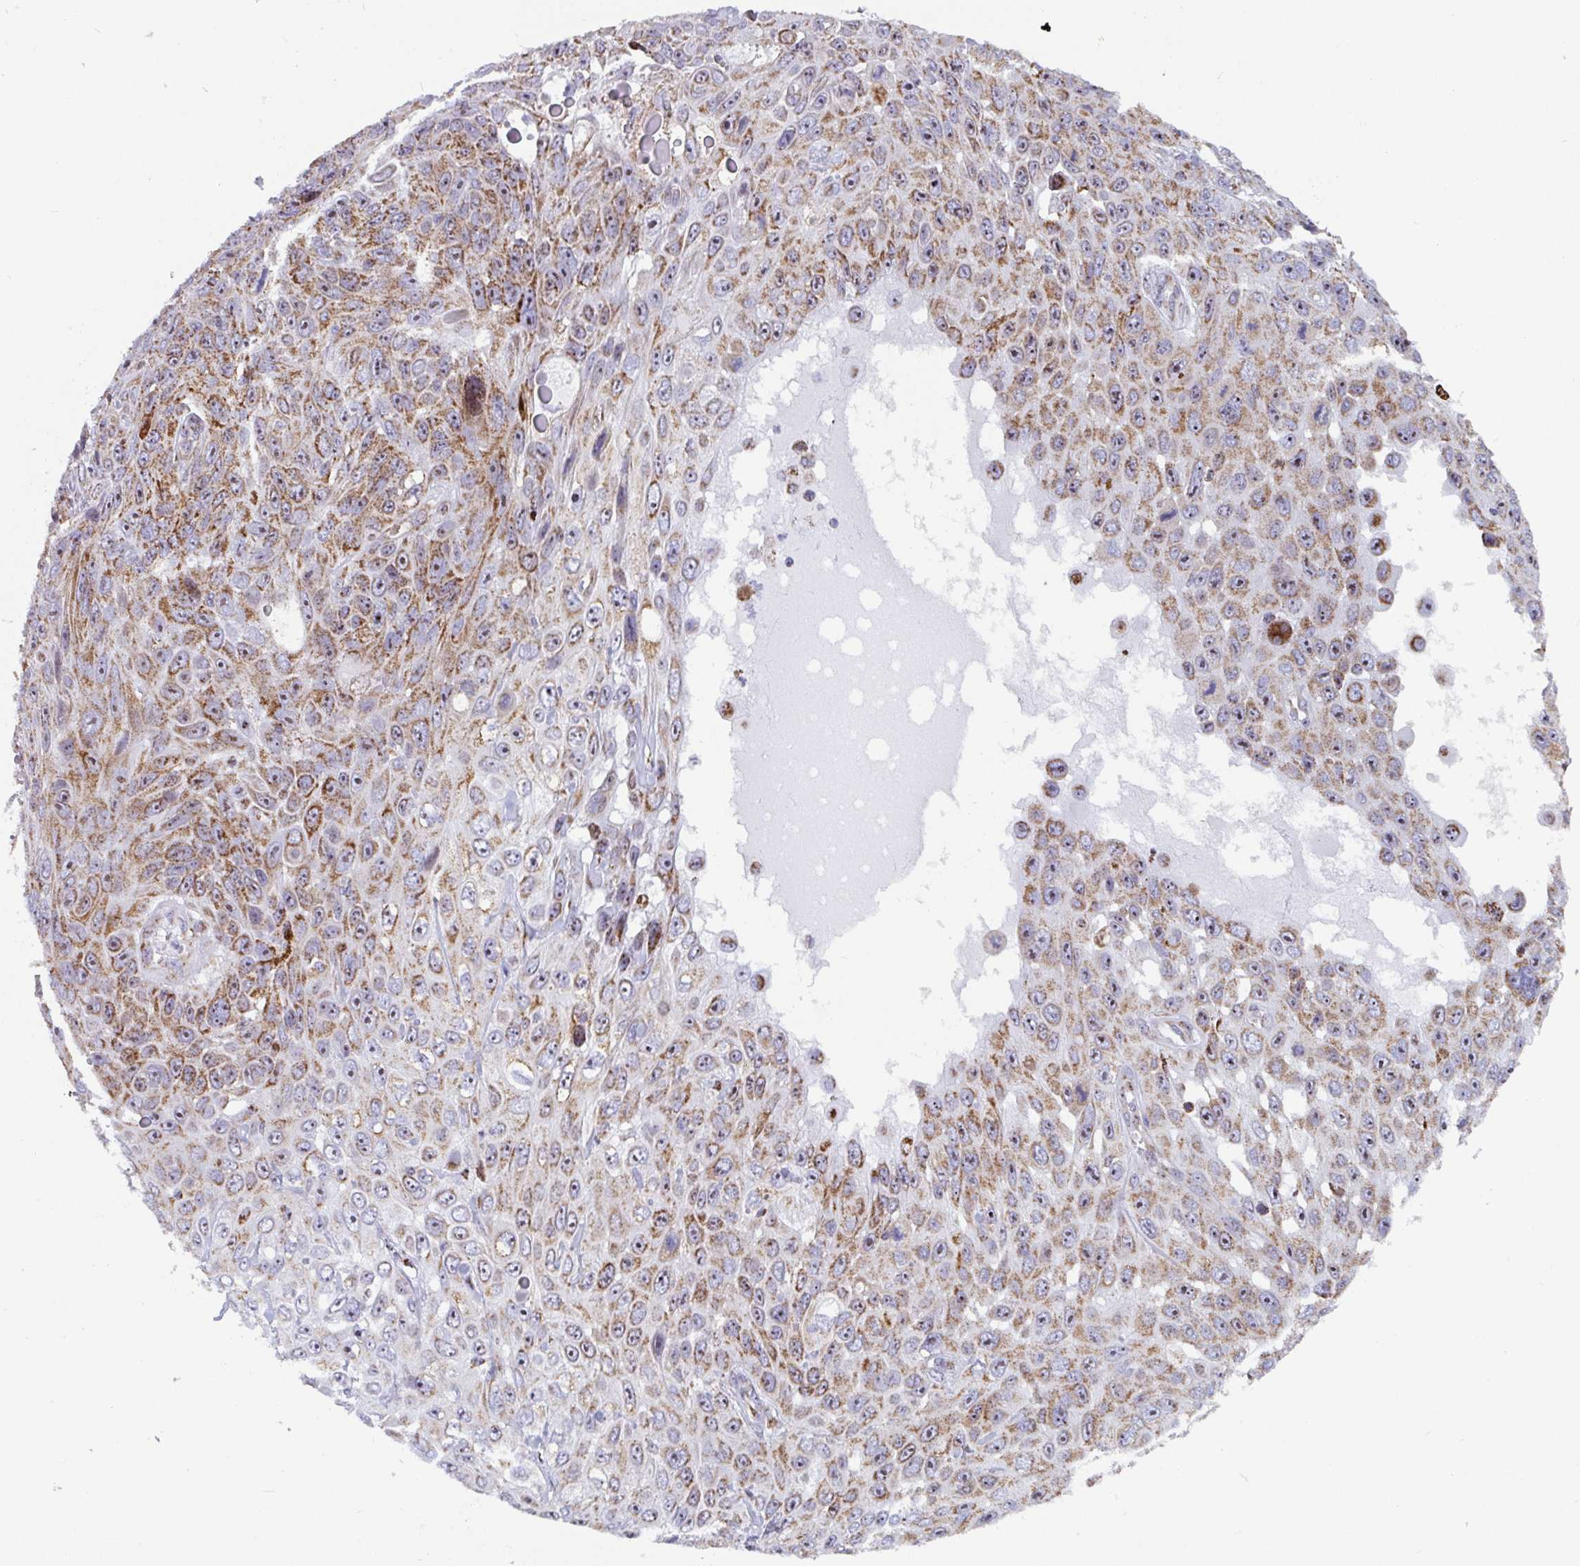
{"staining": {"intensity": "moderate", "quantity": ">75%", "location": "cytoplasmic/membranous"}, "tissue": "skin cancer", "cell_type": "Tumor cells", "image_type": "cancer", "snomed": [{"axis": "morphology", "description": "Squamous cell carcinoma, NOS"}, {"axis": "topography", "description": "Skin"}], "caption": "High-power microscopy captured an immunohistochemistry micrograph of skin squamous cell carcinoma, revealing moderate cytoplasmic/membranous staining in about >75% of tumor cells.", "gene": "ATP5MJ", "patient": {"sex": "male", "age": 82}}